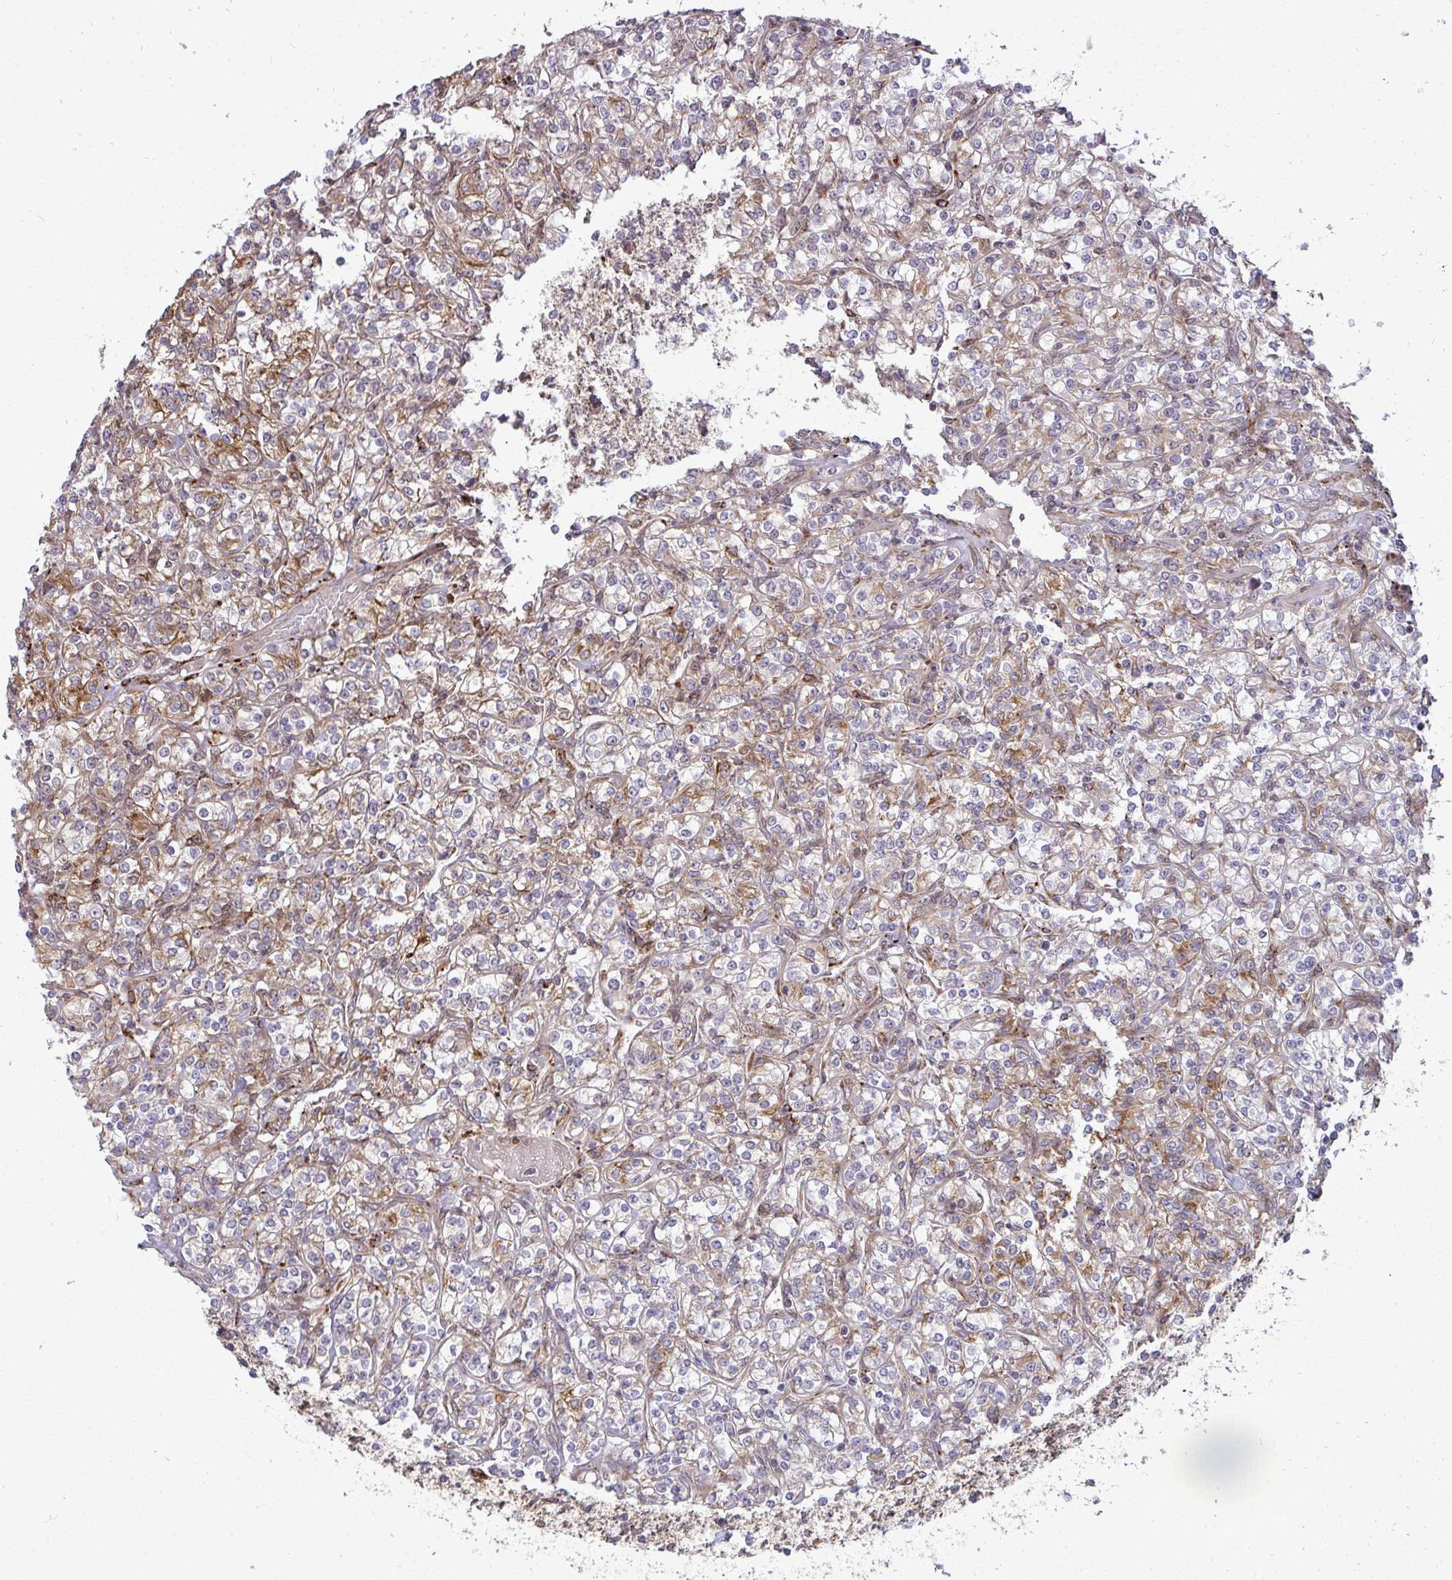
{"staining": {"intensity": "moderate", "quantity": ">75%", "location": "cytoplasmic/membranous"}, "tissue": "renal cancer", "cell_type": "Tumor cells", "image_type": "cancer", "snomed": [{"axis": "morphology", "description": "Adenocarcinoma, NOS"}, {"axis": "topography", "description": "Kidney"}], "caption": "Moderate cytoplasmic/membranous positivity for a protein is present in approximately >75% of tumor cells of renal adenocarcinoma using IHC.", "gene": "TRIM44", "patient": {"sex": "male", "age": 77}}